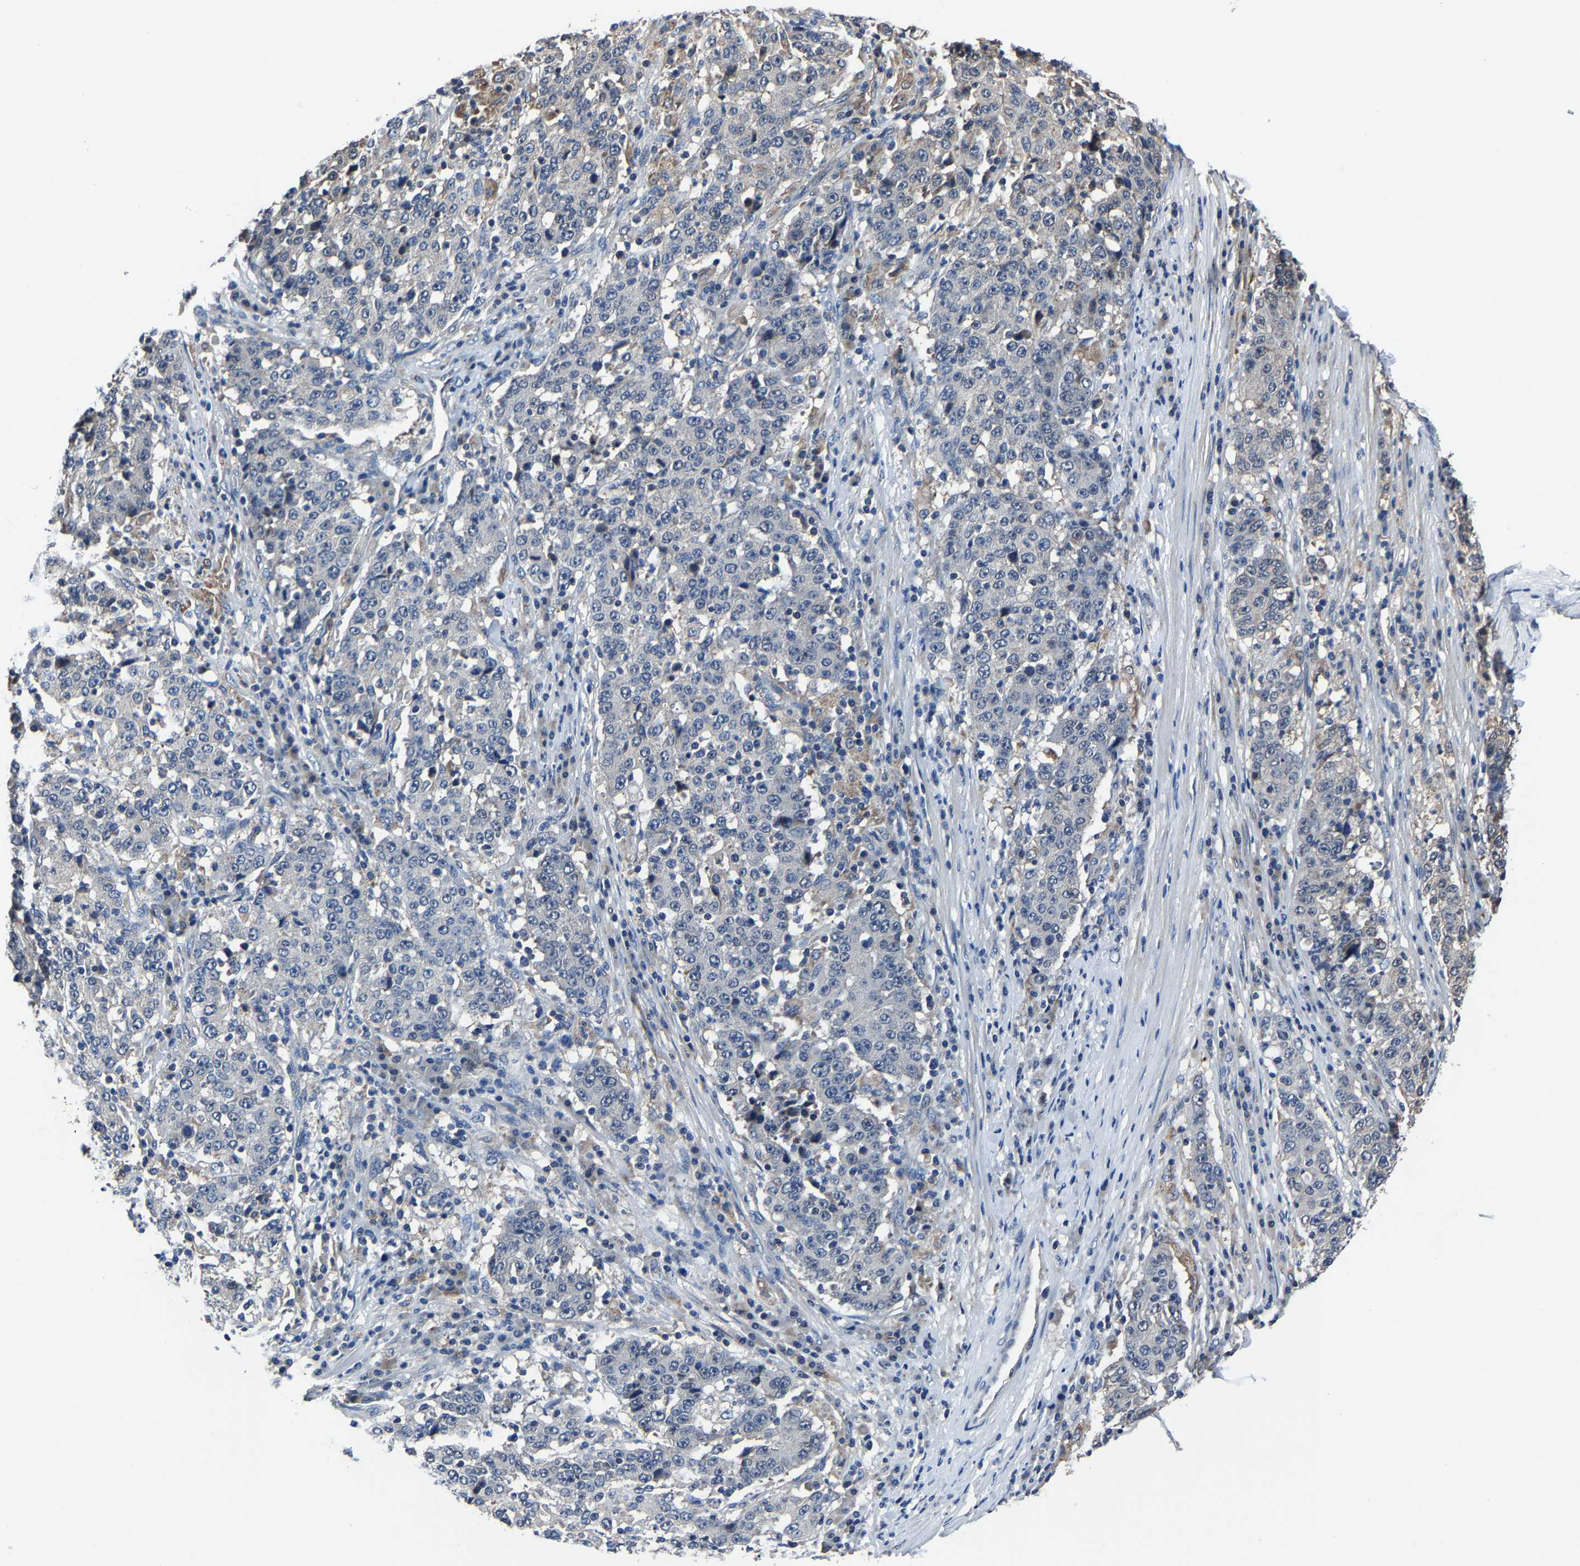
{"staining": {"intensity": "negative", "quantity": "none", "location": "none"}, "tissue": "stomach cancer", "cell_type": "Tumor cells", "image_type": "cancer", "snomed": [{"axis": "morphology", "description": "Adenocarcinoma, NOS"}, {"axis": "topography", "description": "Stomach"}], "caption": "There is no significant staining in tumor cells of stomach adenocarcinoma.", "gene": "STRBP", "patient": {"sex": "male", "age": 59}}